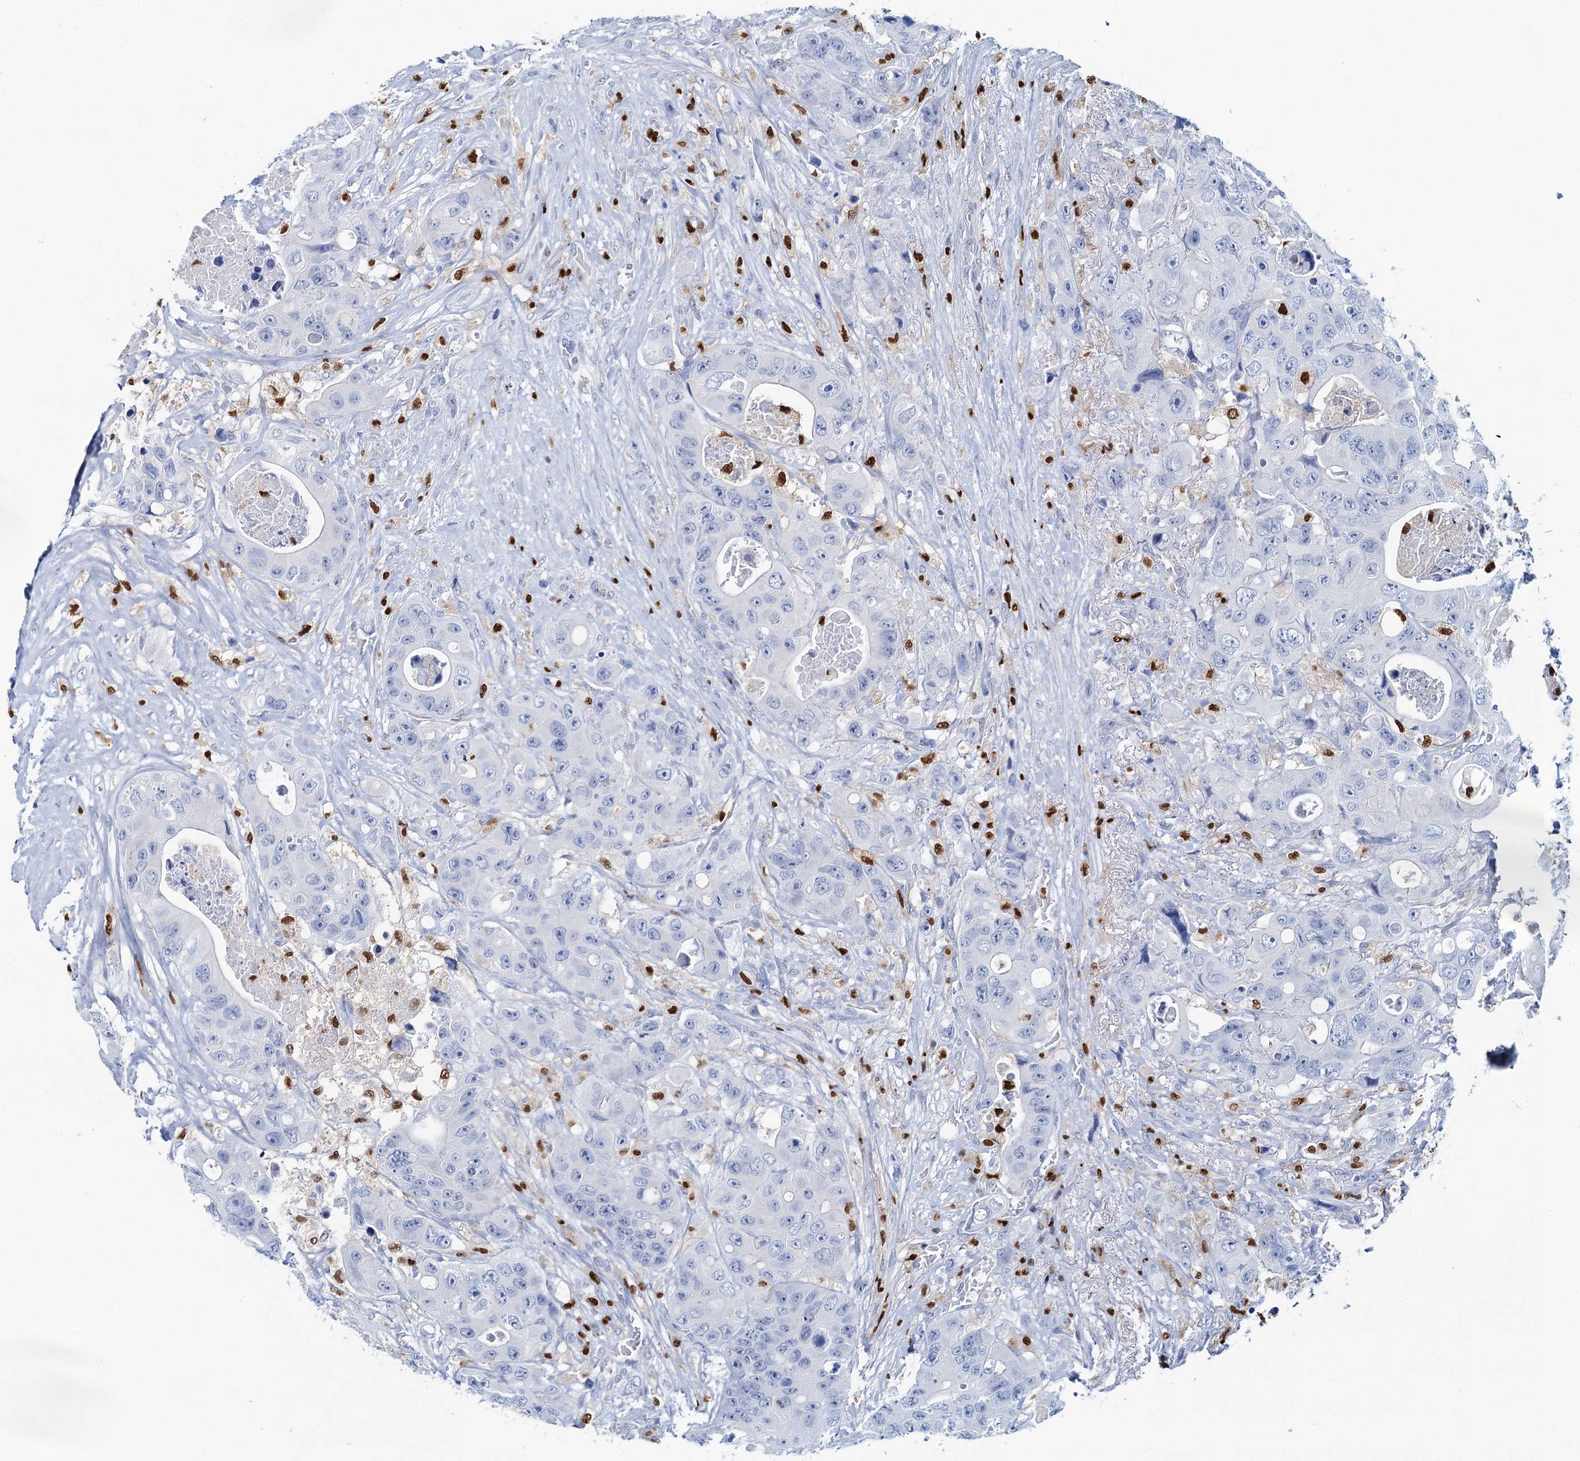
{"staining": {"intensity": "negative", "quantity": "none", "location": "none"}, "tissue": "colorectal cancer", "cell_type": "Tumor cells", "image_type": "cancer", "snomed": [{"axis": "morphology", "description": "Adenocarcinoma, NOS"}, {"axis": "topography", "description": "Colon"}], "caption": "DAB immunohistochemical staining of human colorectal cancer shows no significant positivity in tumor cells. Brightfield microscopy of IHC stained with DAB (3,3'-diaminobenzidine) (brown) and hematoxylin (blue), captured at high magnification.", "gene": "CELF2", "patient": {"sex": "female", "age": 46}}